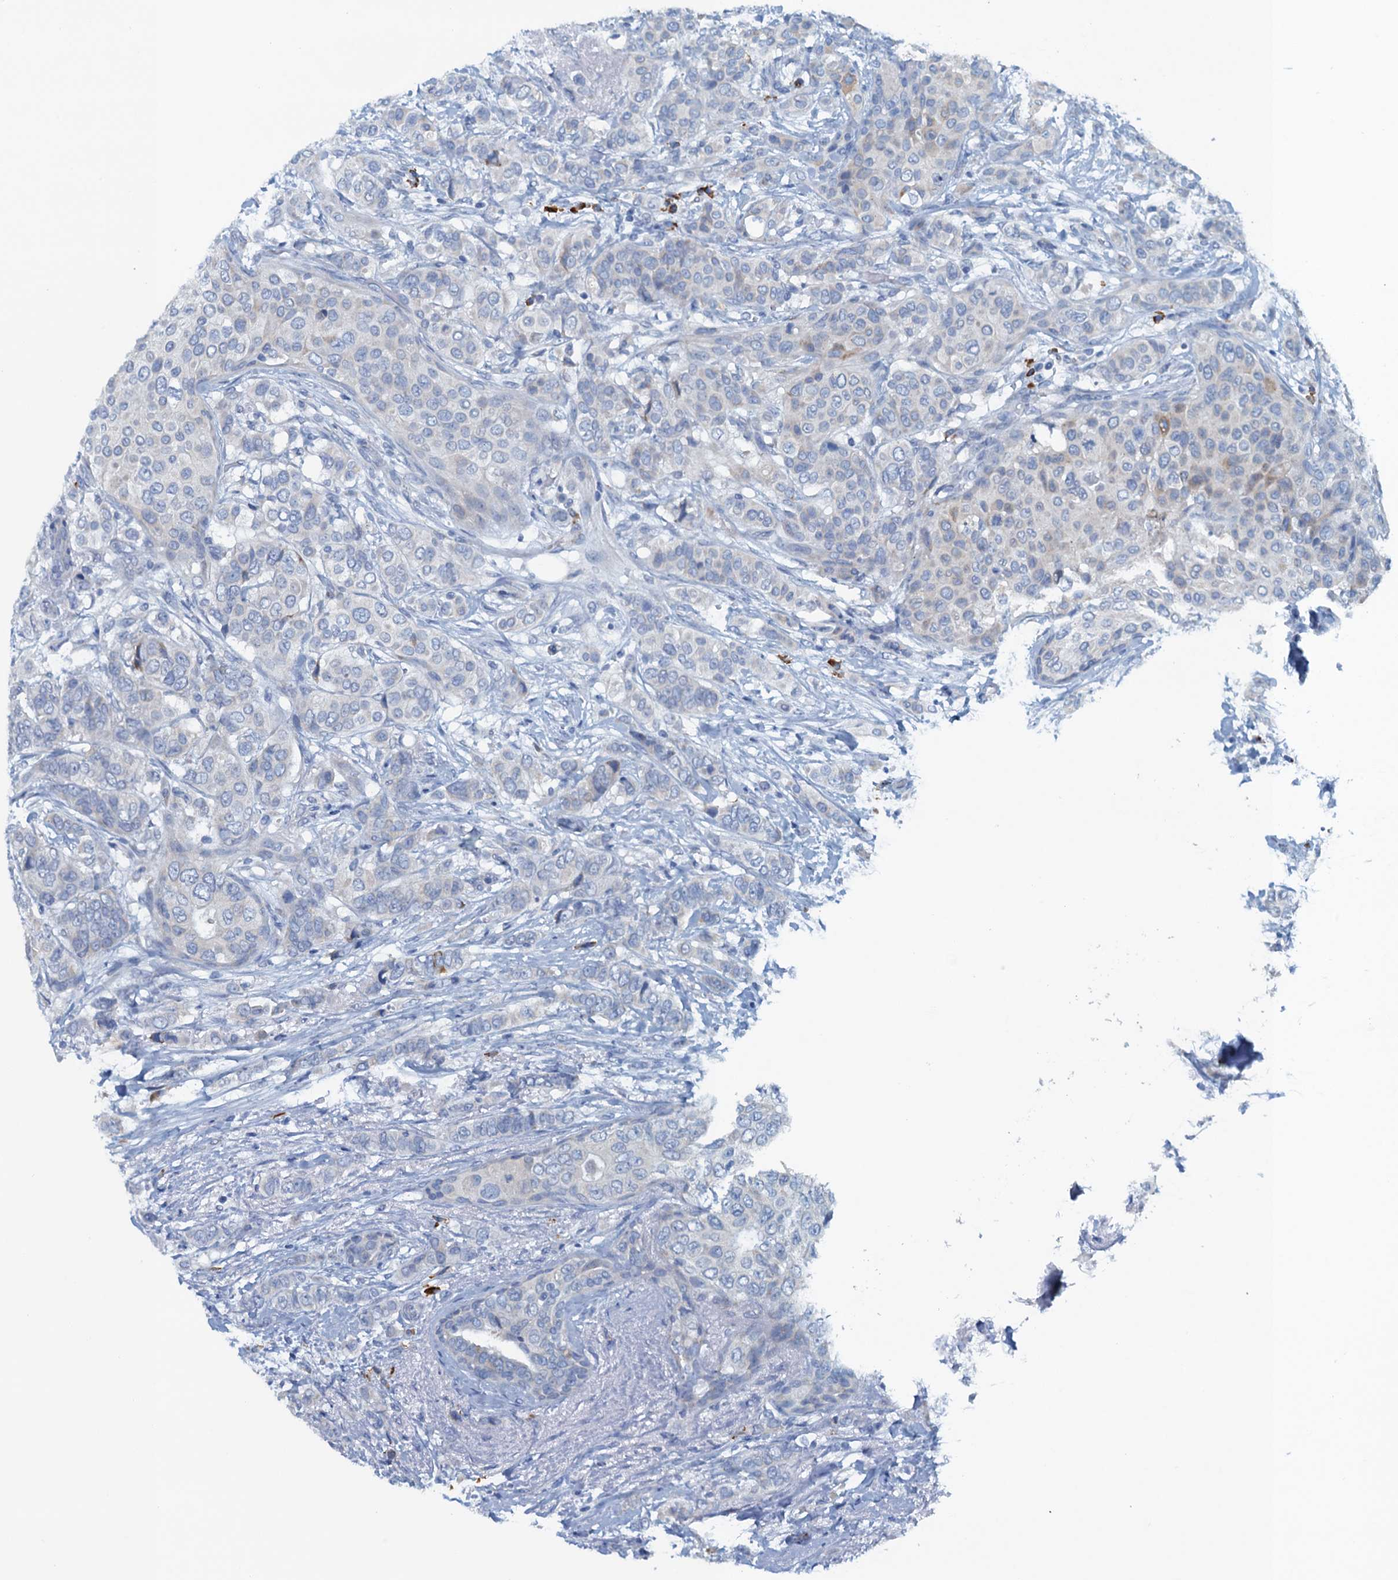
{"staining": {"intensity": "negative", "quantity": "none", "location": "none"}, "tissue": "breast cancer", "cell_type": "Tumor cells", "image_type": "cancer", "snomed": [{"axis": "morphology", "description": "Lobular carcinoma"}, {"axis": "topography", "description": "Breast"}], "caption": "Immunohistochemistry photomicrograph of human lobular carcinoma (breast) stained for a protein (brown), which exhibits no positivity in tumor cells.", "gene": "CBLIF", "patient": {"sex": "female", "age": 51}}